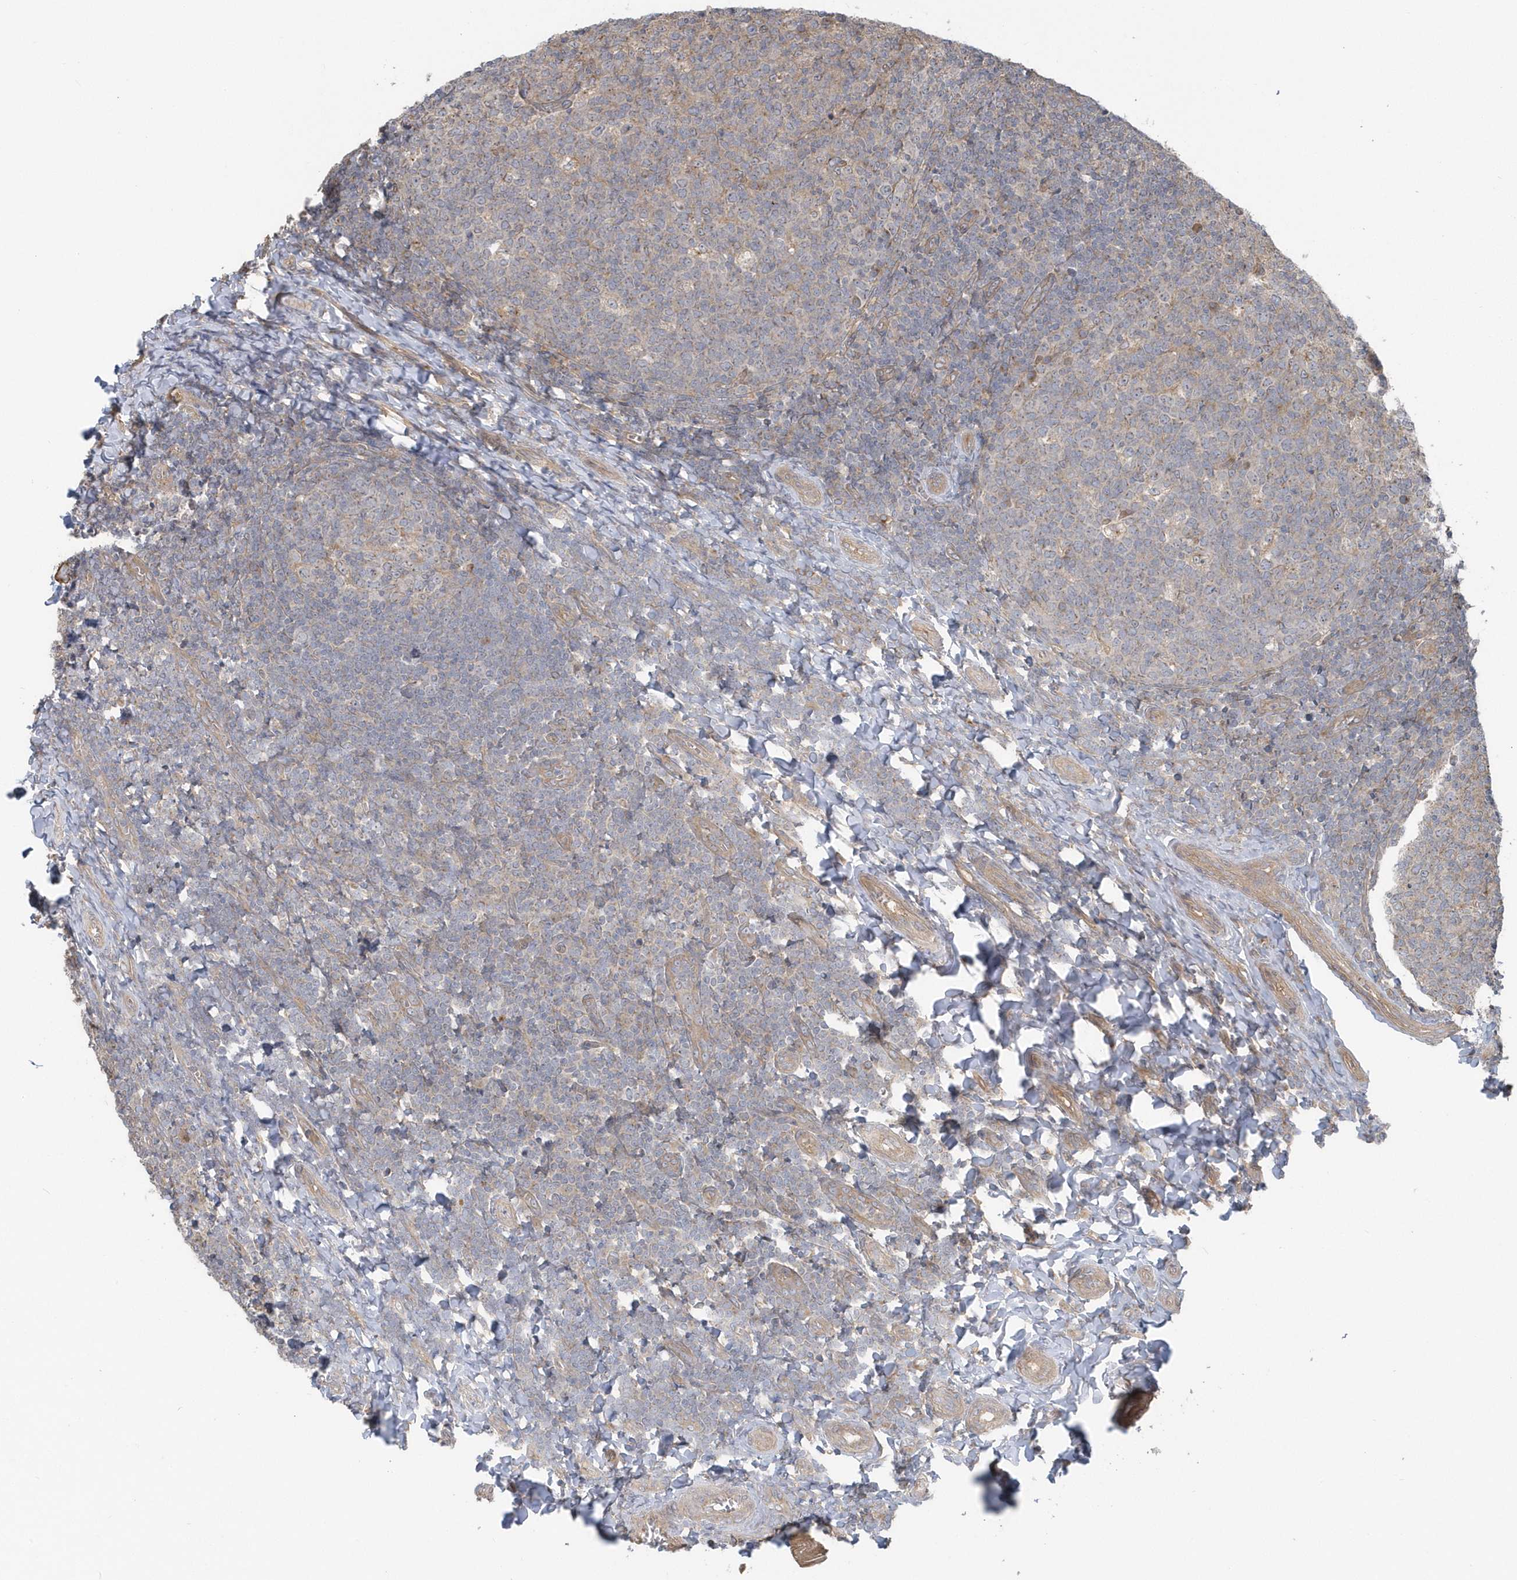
{"staining": {"intensity": "negative", "quantity": "none", "location": "none"}, "tissue": "tonsil", "cell_type": "Germinal center cells", "image_type": "normal", "snomed": [{"axis": "morphology", "description": "Normal tissue, NOS"}, {"axis": "topography", "description": "Tonsil"}], "caption": "Benign tonsil was stained to show a protein in brown. There is no significant expression in germinal center cells. (Immunohistochemistry, brightfield microscopy, high magnification).", "gene": "ACTR1A", "patient": {"sex": "female", "age": 19}}